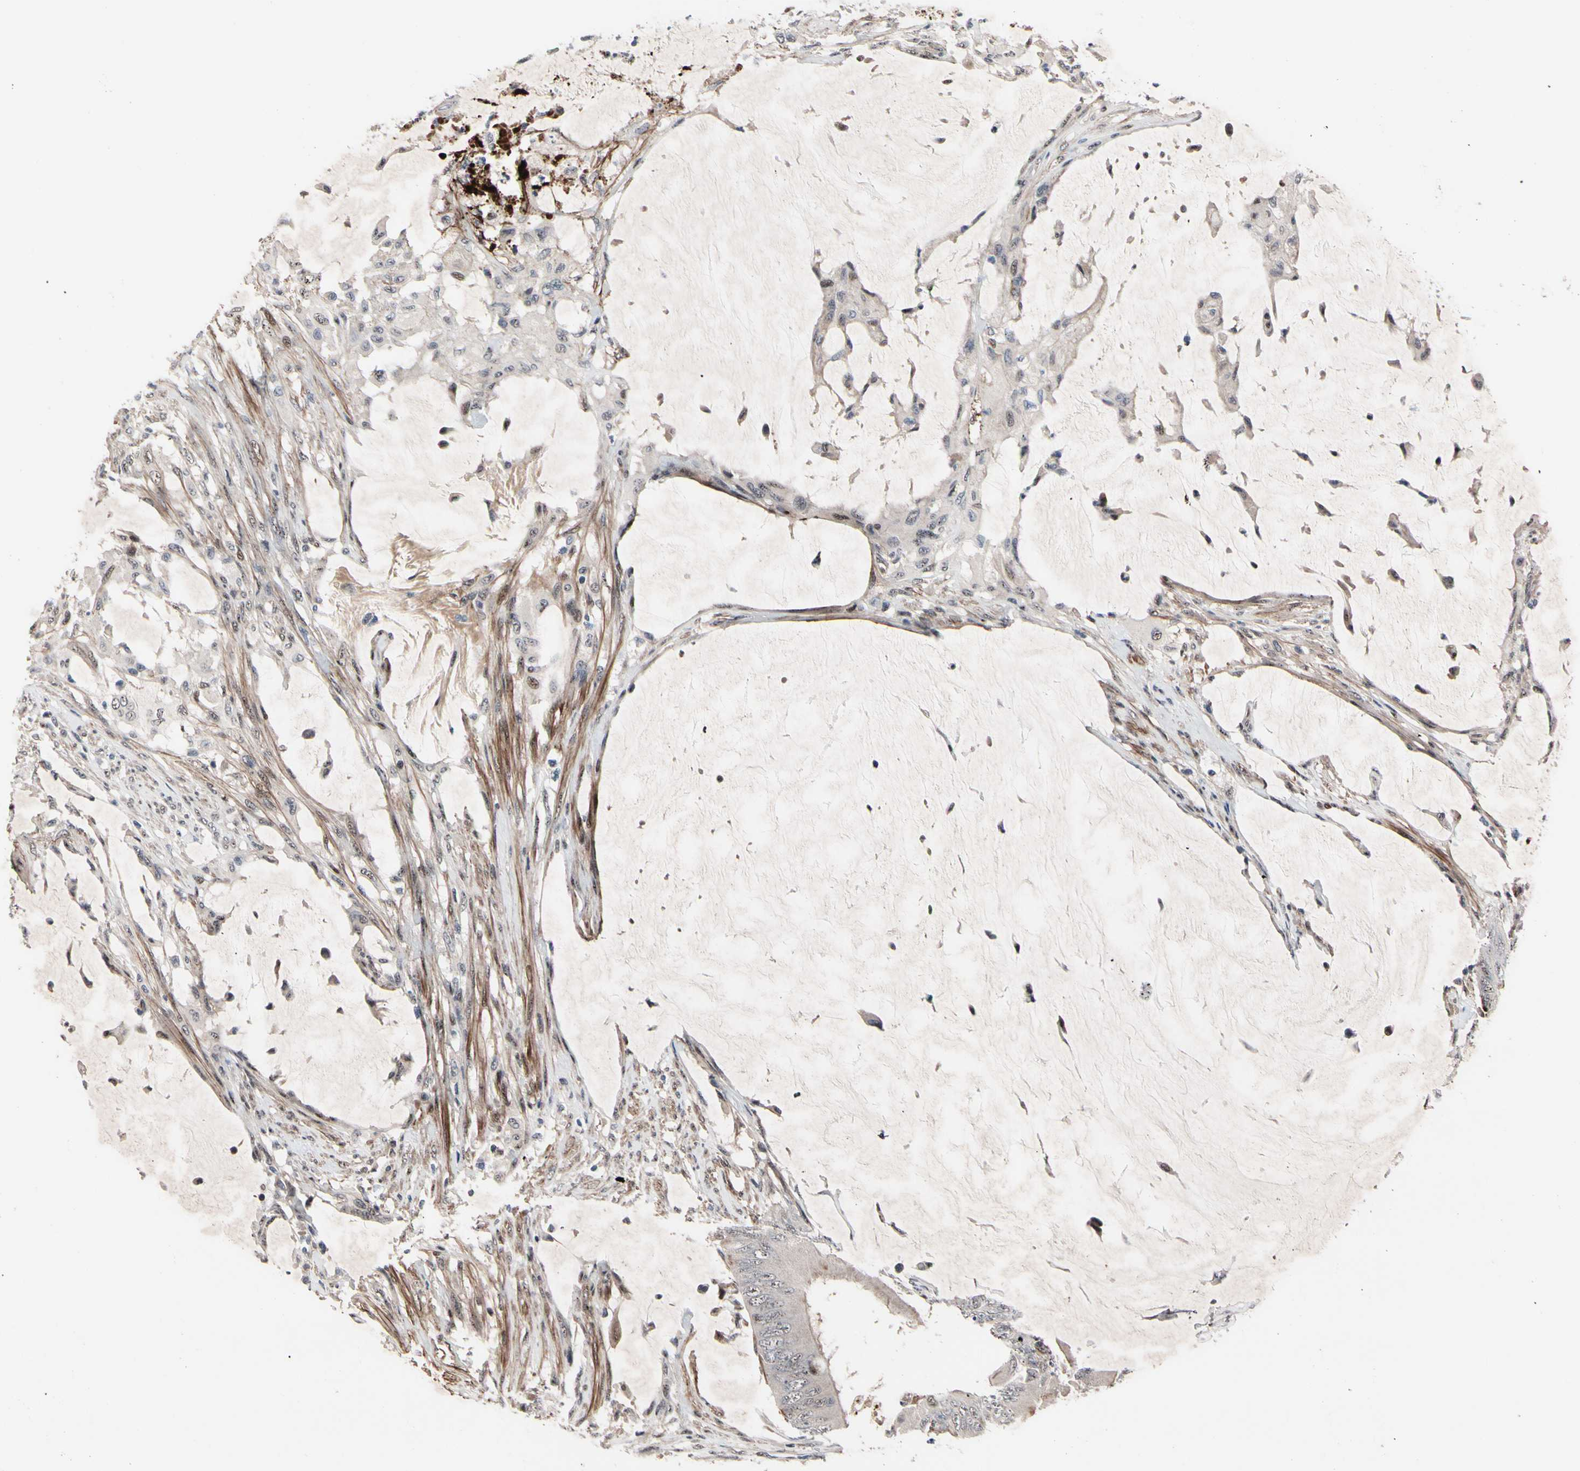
{"staining": {"intensity": "weak", "quantity": "<25%", "location": "nuclear"}, "tissue": "colorectal cancer", "cell_type": "Tumor cells", "image_type": "cancer", "snomed": [{"axis": "morphology", "description": "Adenocarcinoma, NOS"}, {"axis": "topography", "description": "Rectum"}], "caption": "Immunohistochemistry of human colorectal adenocarcinoma displays no positivity in tumor cells. Brightfield microscopy of IHC stained with DAB (3,3'-diaminobenzidine) (brown) and hematoxylin (blue), captured at high magnification.", "gene": "SOX7", "patient": {"sex": "female", "age": 77}}